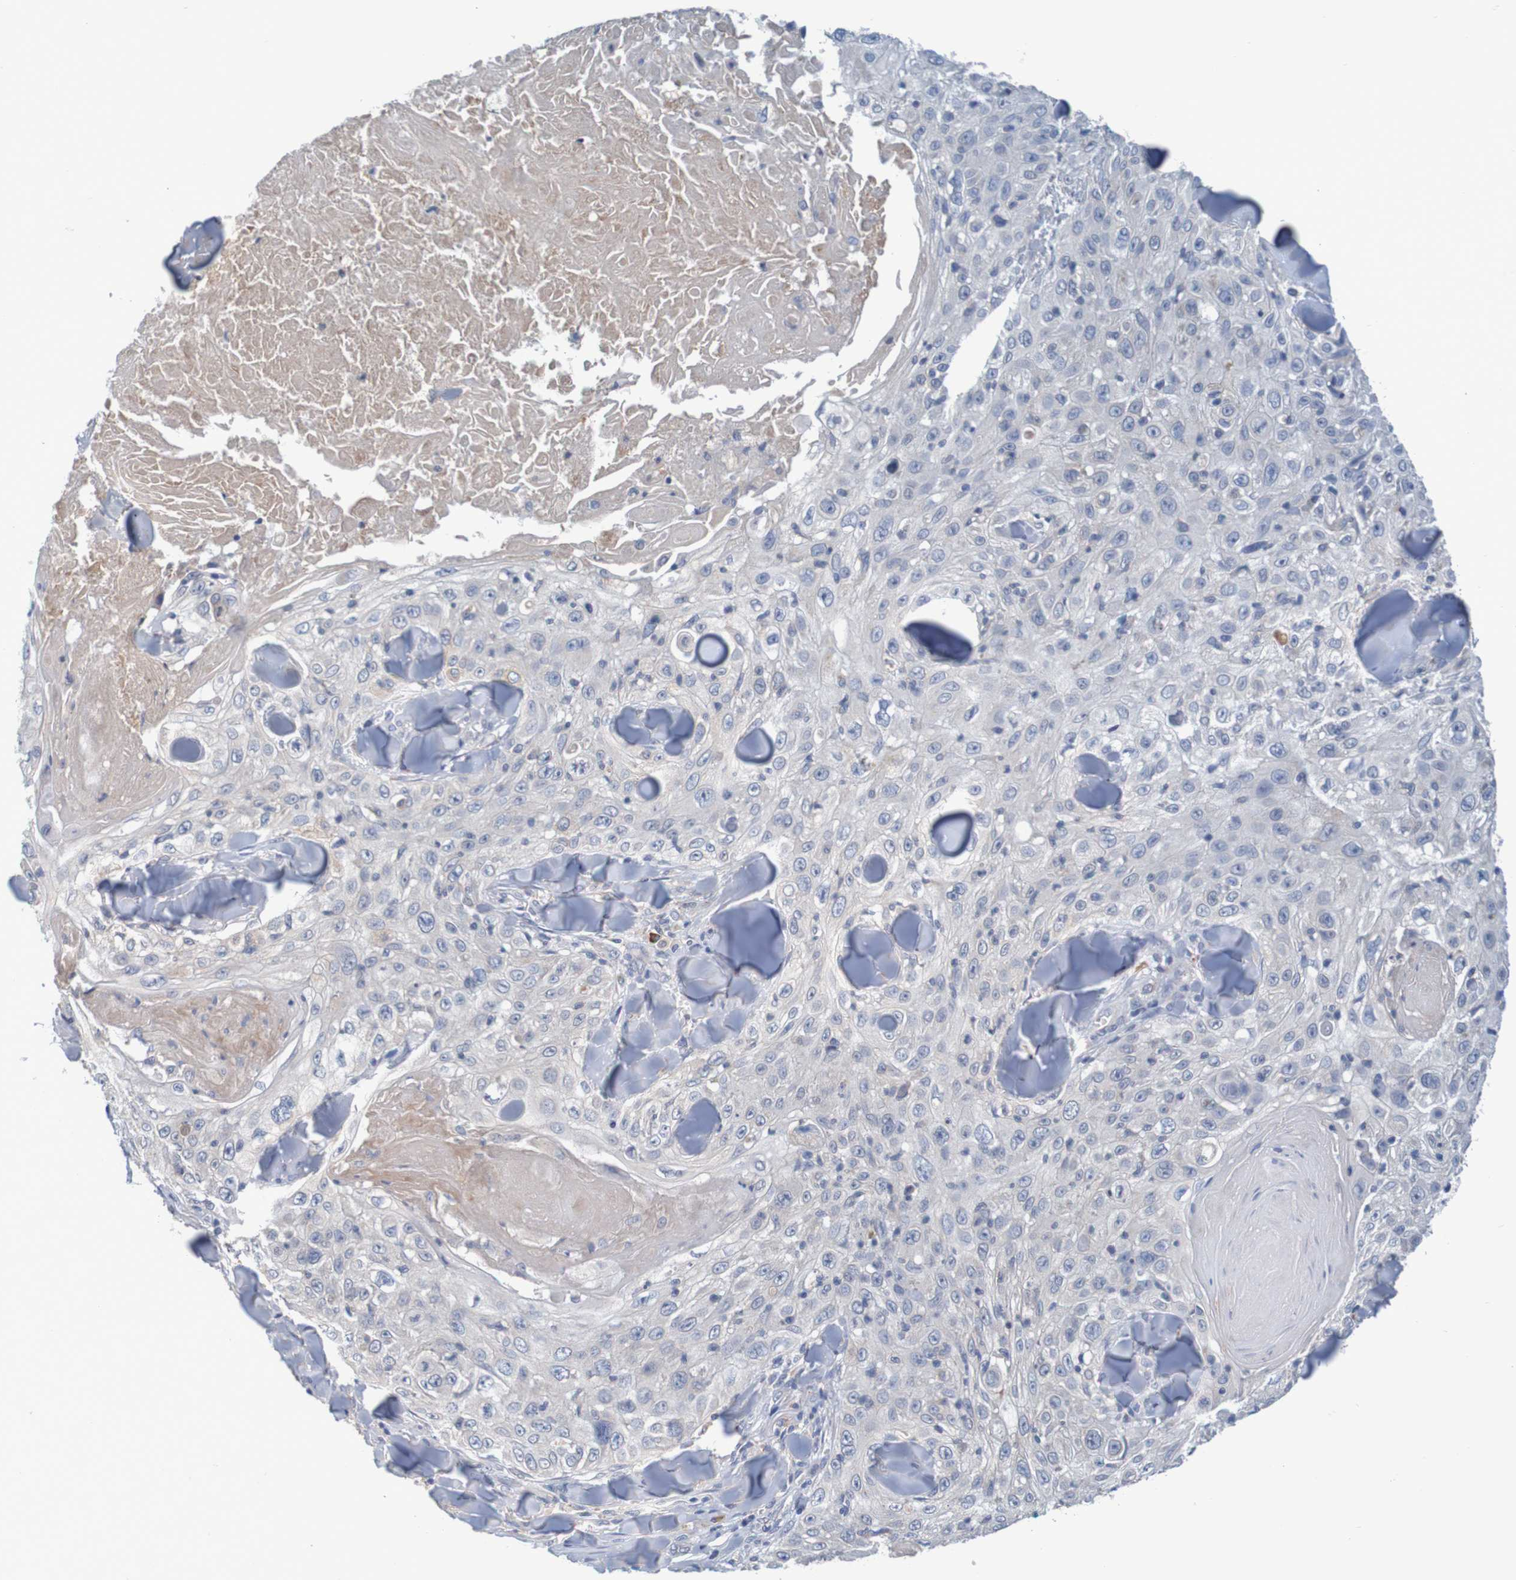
{"staining": {"intensity": "negative", "quantity": "none", "location": "none"}, "tissue": "skin cancer", "cell_type": "Tumor cells", "image_type": "cancer", "snomed": [{"axis": "morphology", "description": "Squamous cell carcinoma, NOS"}, {"axis": "topography", "description": "Skin"}], "caption": "IHC of human skin cancer demonstrates no staining in tumor cells.", "gene": "LTA", "patient": {"sex": "male", "age": 86}}